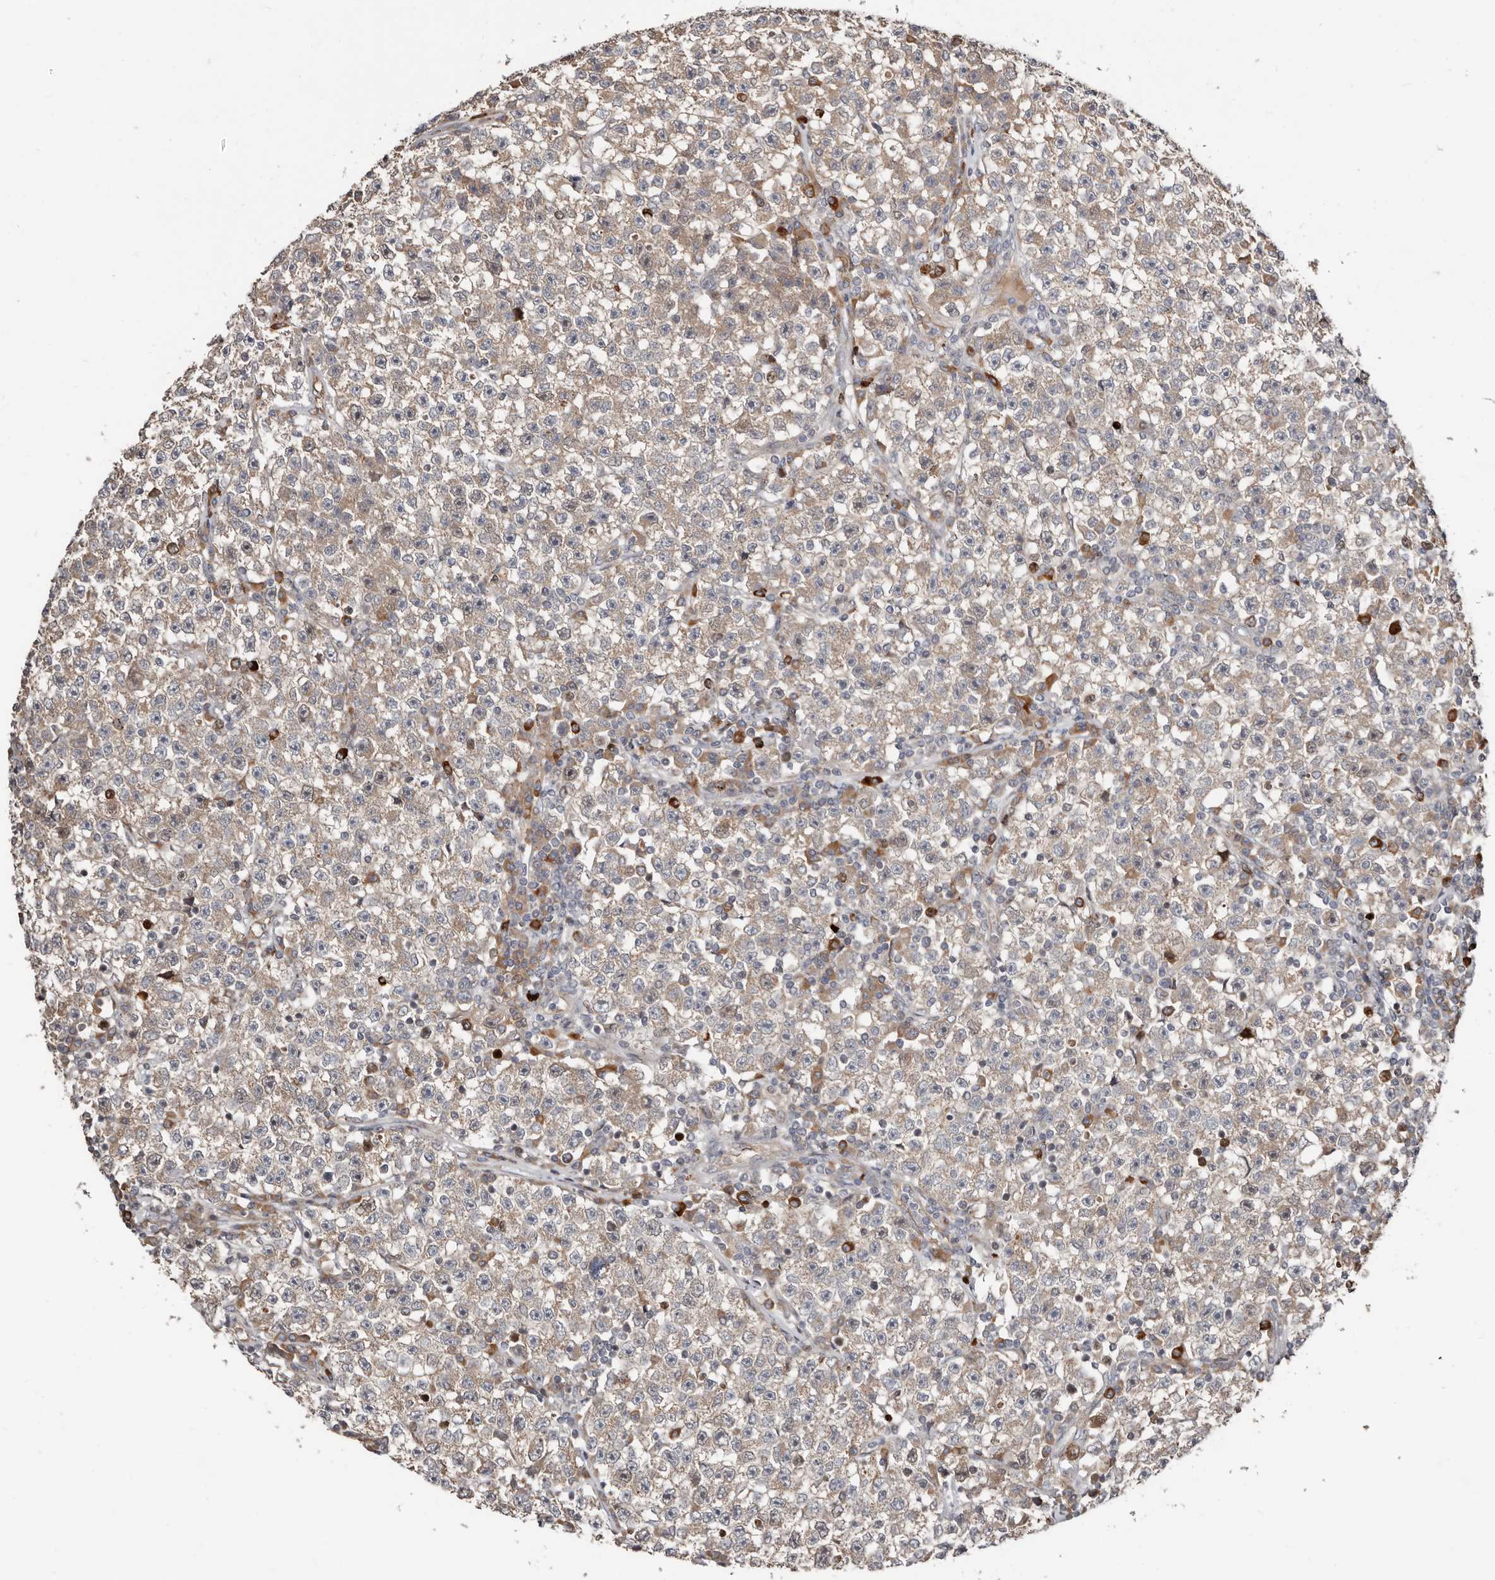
{"staining": {"intensity": "weak", "quantity": ">75%", "location": "cytoplasmic/membranous"}, "tissue": "testis cancer", "cell_type": "Tumor cells", "image_type": "cancer", "snomed": [{"axis": "morphology", "description": "Seminoma, NOS"}, {"axis": "topography", "description": "Testis"}], "caption": "This histopathology image reveals IHC staining of seminoma (testis), with low weak cytoplasmic/membranous positivity in approximately >75% of tumor cells.", "gene": "SMYD4", "patient": {"sex": "male", "age": 22}}